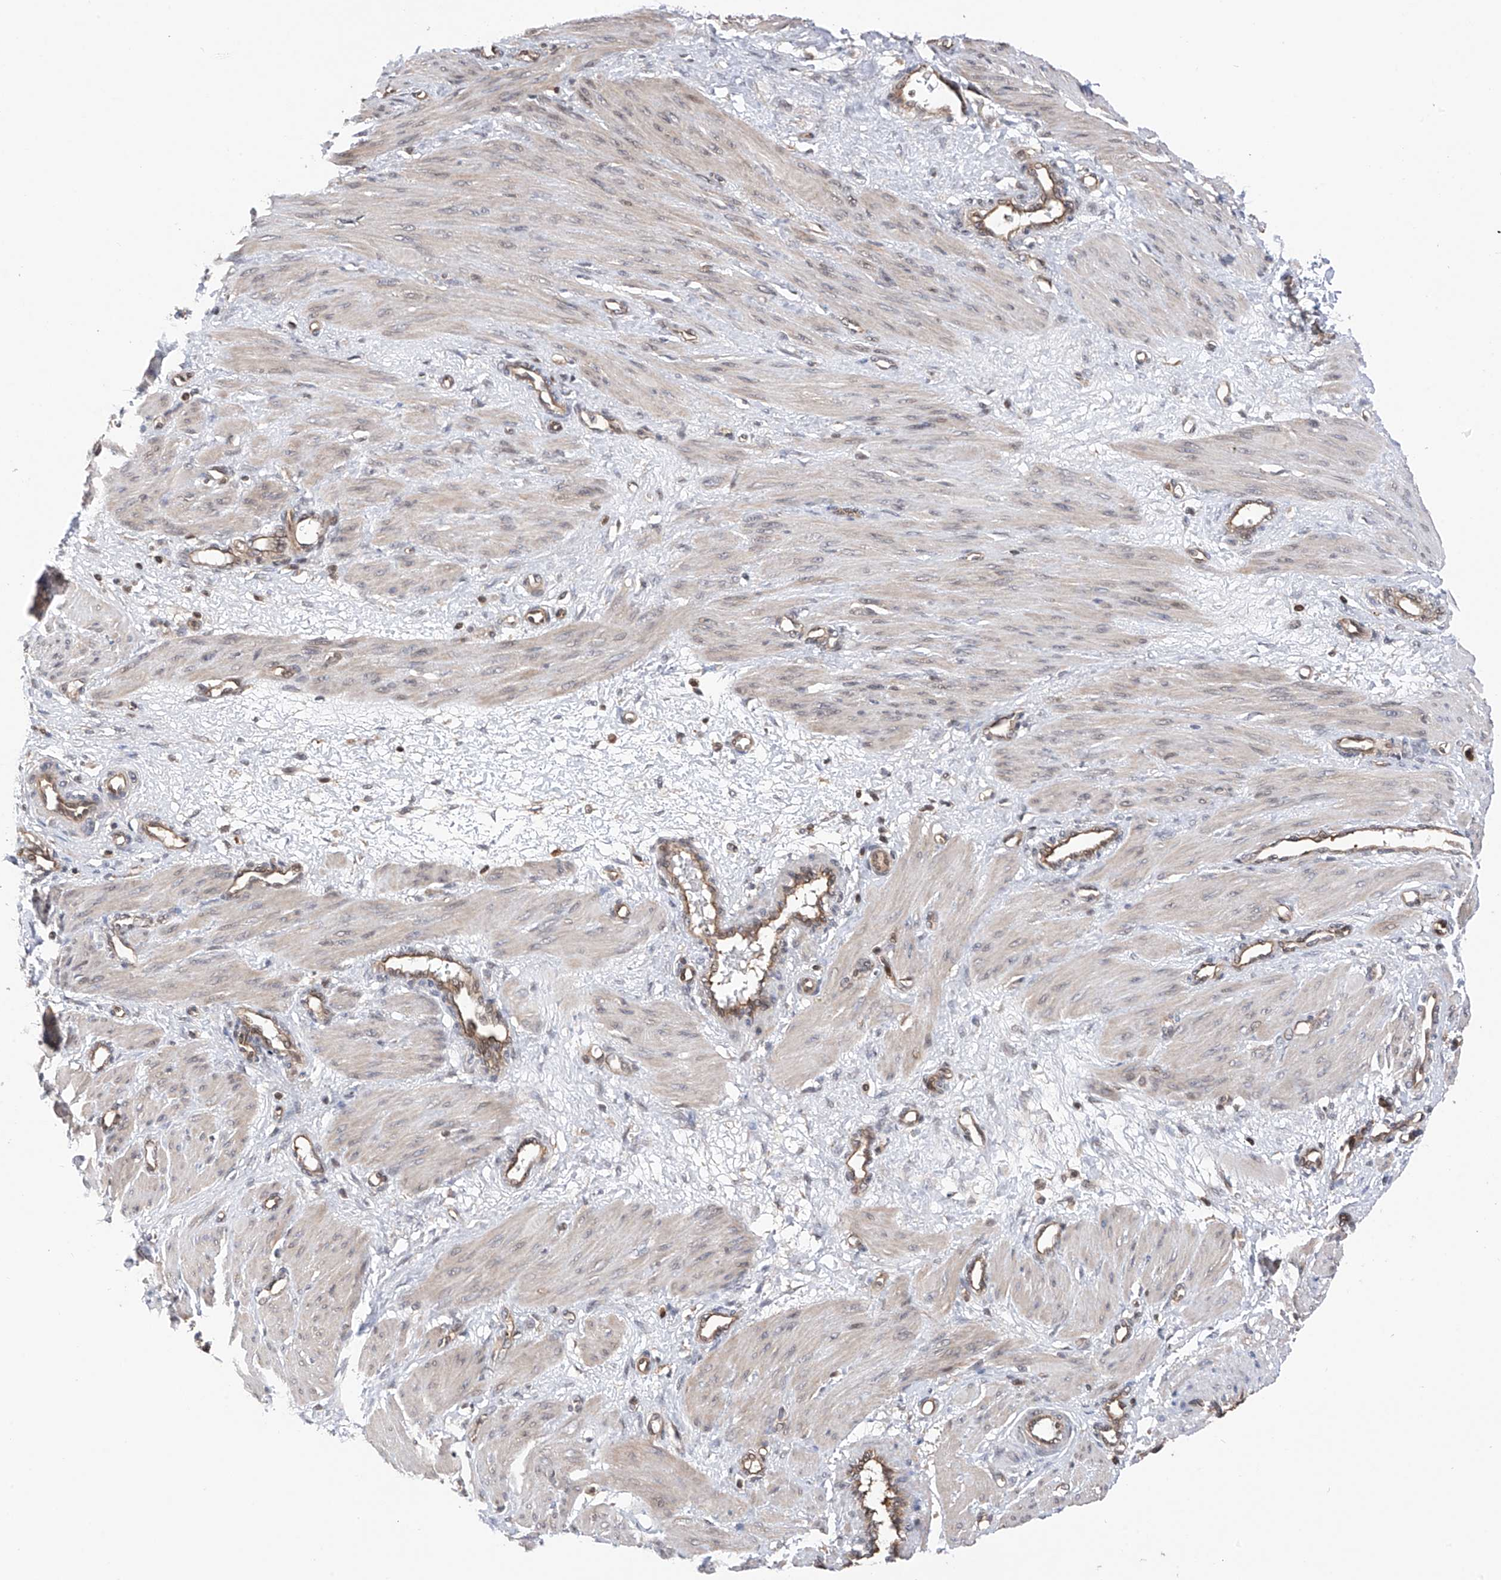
{"staining": {"intensity": "negative", "quantity": "none", "location": "none"}, "tissue": "smooth muscle", "cell_type": "Smooth muscle cells", "image_type": "normal", "snomed": [{"axis": "morphology", "description": "Normal tissue, NOS"}, {"axis": "topography", "description": "Endometrium"}], "caption": "DAB immunohistochemical staining of normal human smooth muscle displays no significant positivity in smooth muscle cells. The staining is performed using DAB (3,3'-diaminobenzidine) brown chromogen with nuclei counter-stained in using hematoxylin.", "gene": "DNAJC9", "patient": {"sex": "female", "age": 33}}